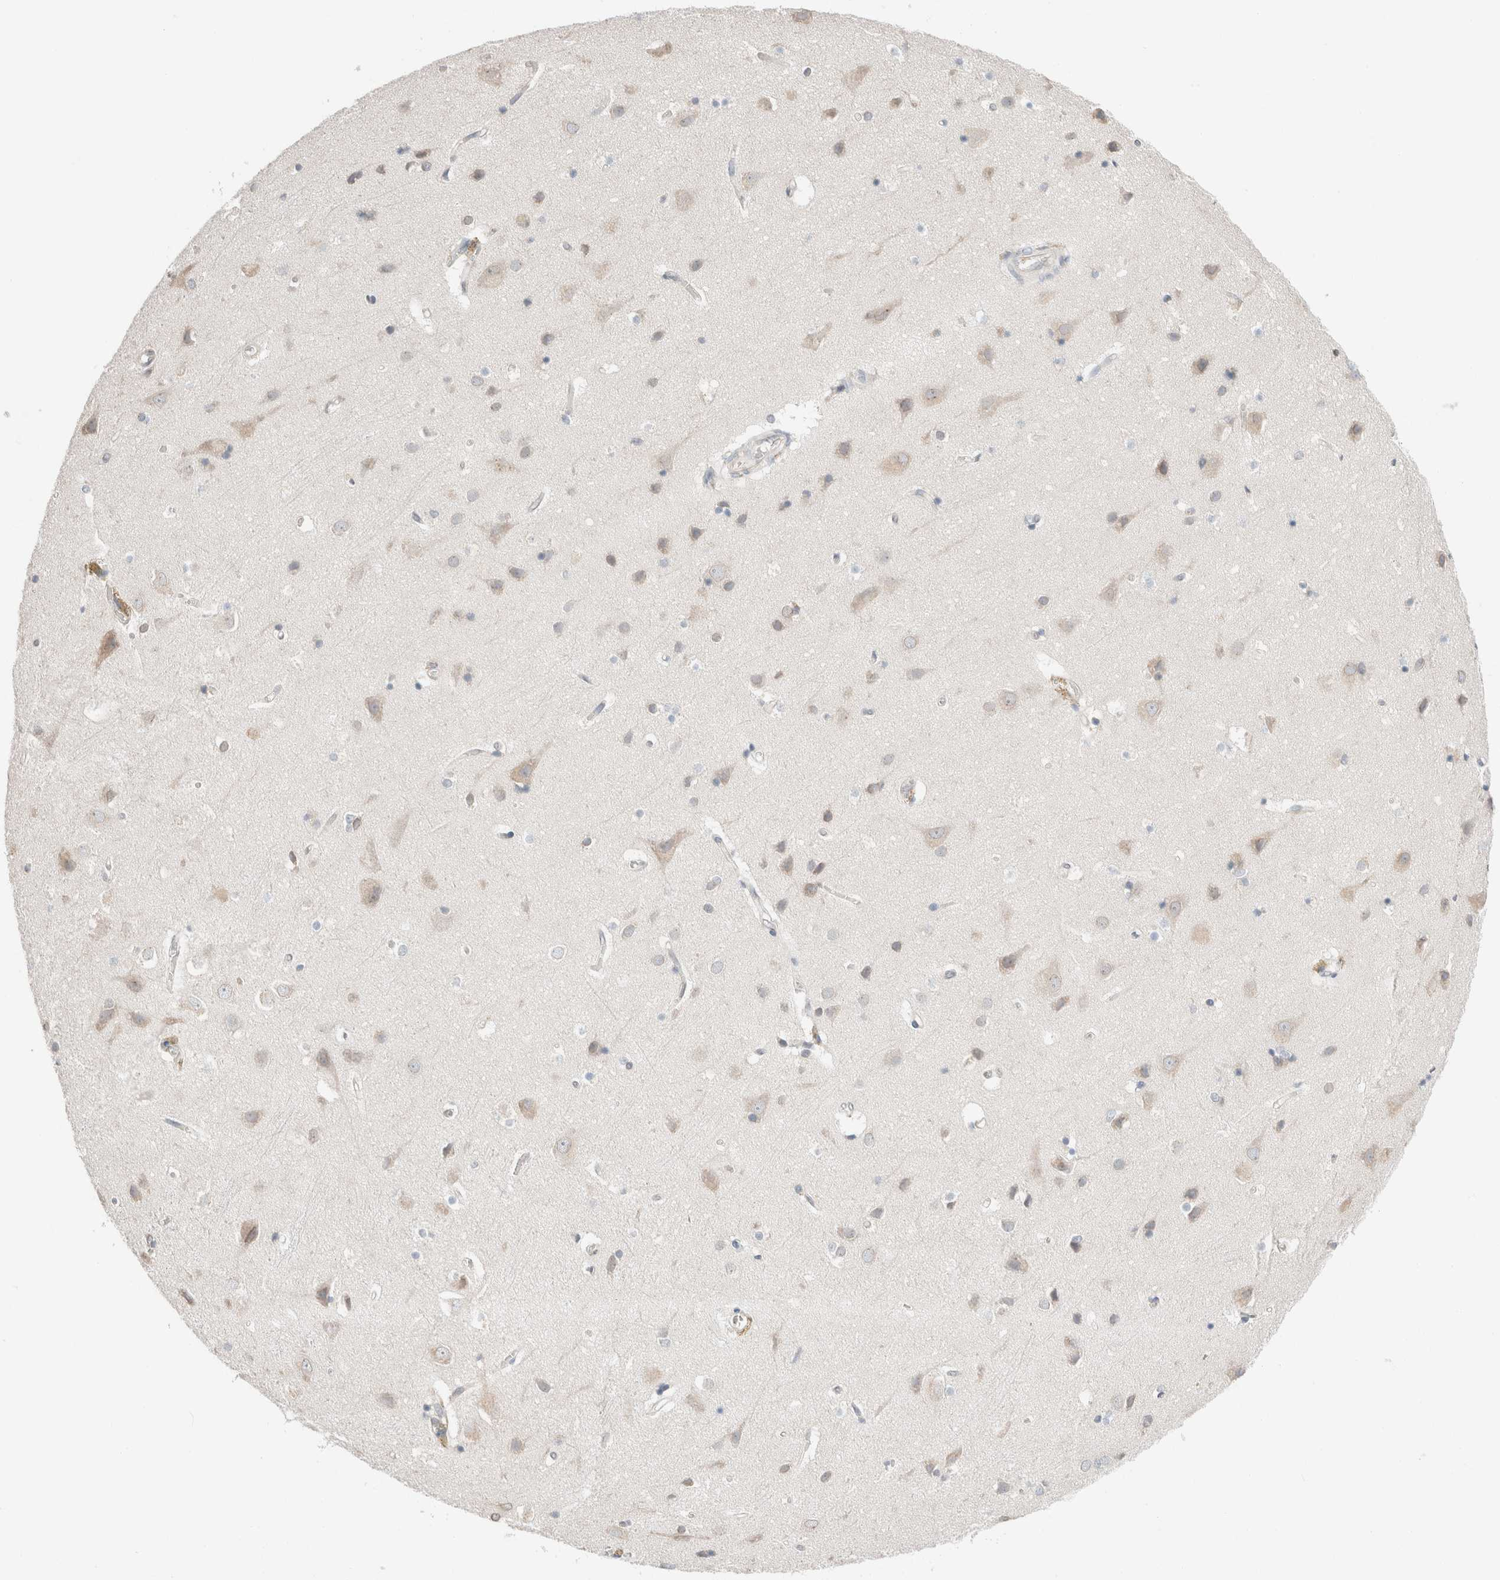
{"staining": {"intensity": "negative", "quantity": "none", "location": "none"}, "tissue": "cerebral cortex", "cell_type": "Endothelial cells", "image_type": "normal", "snomed": [{"axis": "morphology", "description": "Normal tissue, NOS"}, {"axis": "topography", "description": "Cerebral cortex"}], "caption": "The IHC image has no significant positivity in endothelial cells of cerebral cortex.", "gene": "PCM1", "patient": {"sex": "male", "age": 54}}